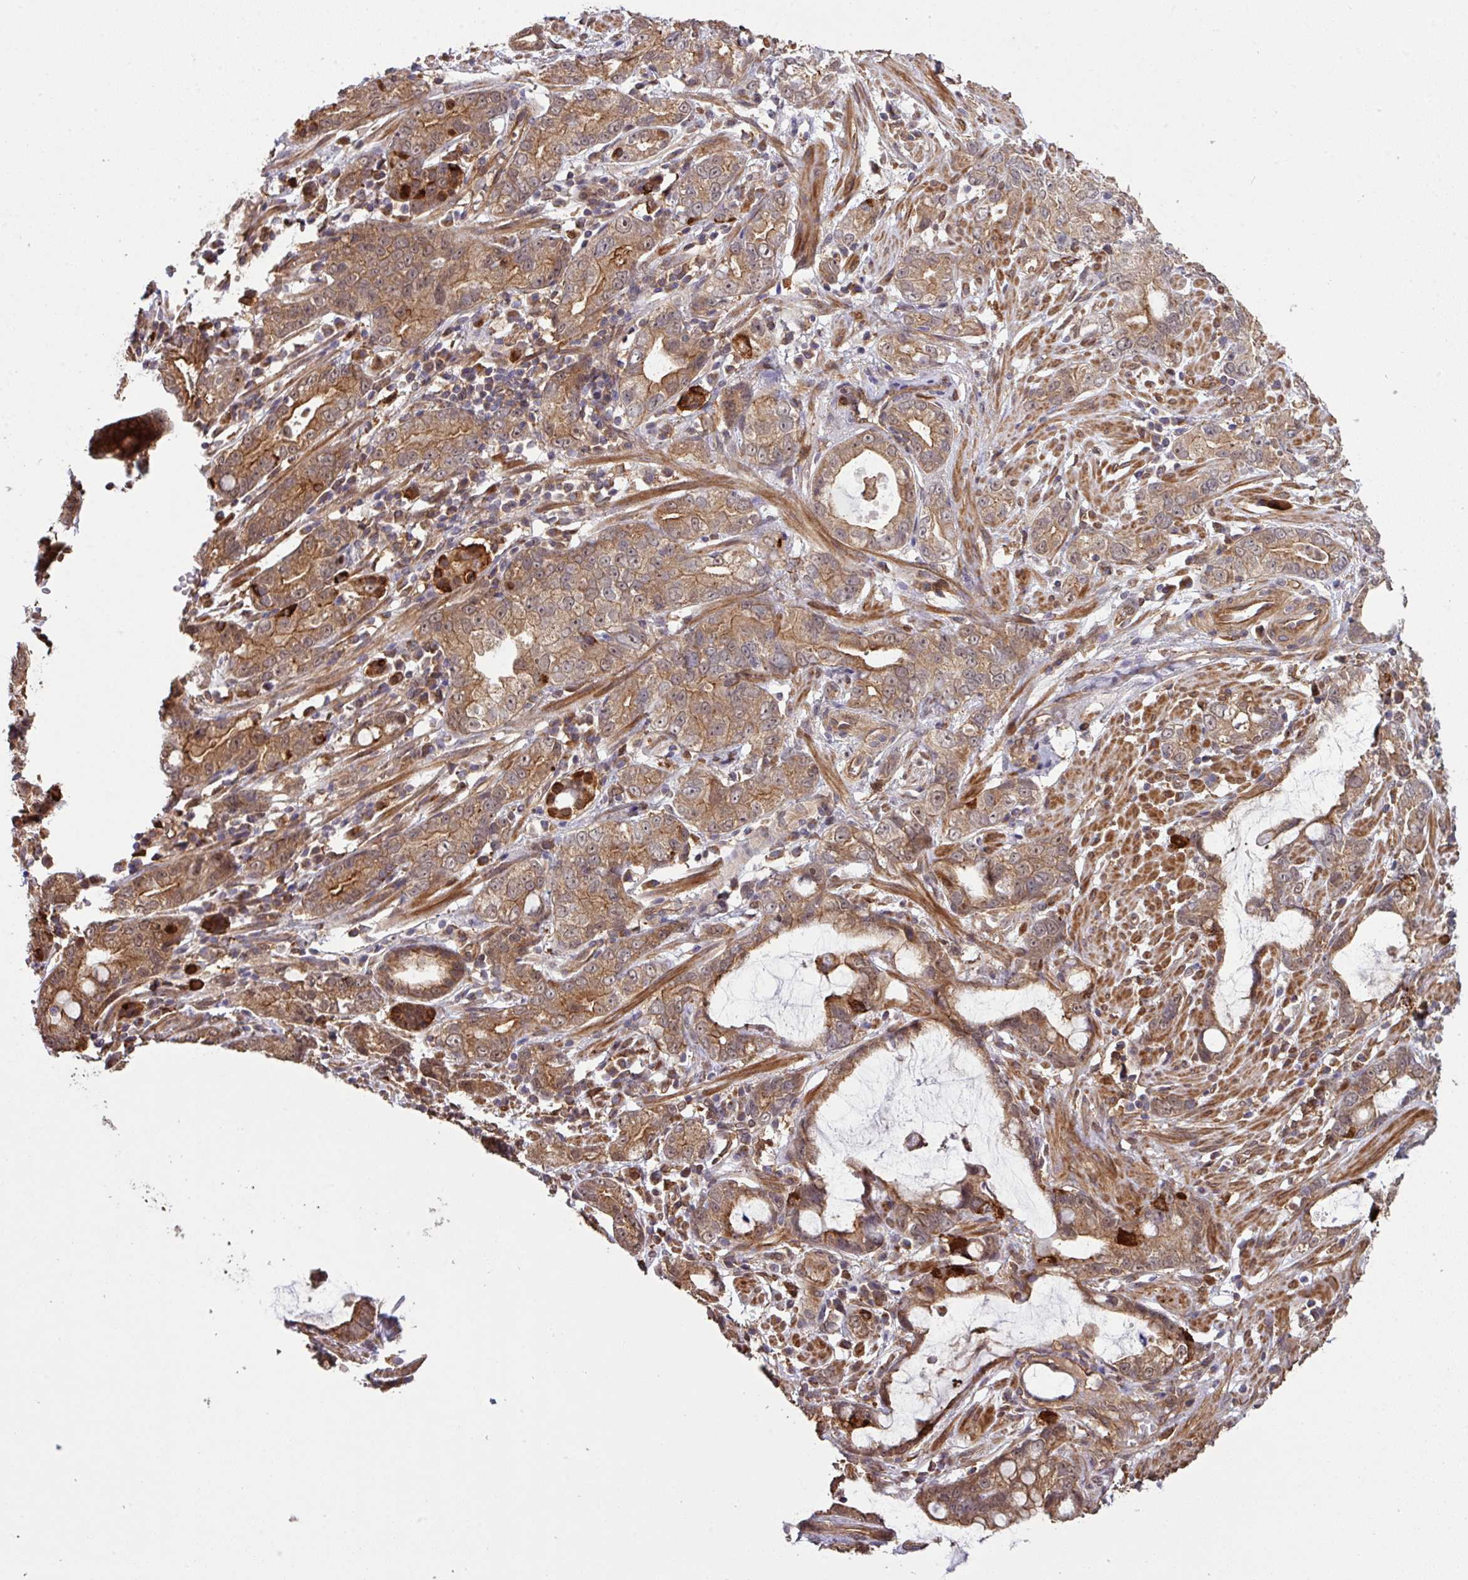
{"staining": {"intensity": "moderate", "quantity": ">75%", "location": "cytoplasmic/membranous"}, "tissue": "stomach cancer", "cell_type": "Tumor cells", "image_type": "cancer", "snomed": [{"axis": "morphology", "description": "Adenocarcinoma, NOS"}, {"axis": "topography", "description": "Stomach"}], "caption": "There is medium levels of moderate cytoplasmic/membranous expression in tumor cells of stomach adenocarcinoma, as demonstrated by immunohistochemical staining (brown color).", "gene": "ARPIN", "patient": {"sex": "male", "age": 55}}